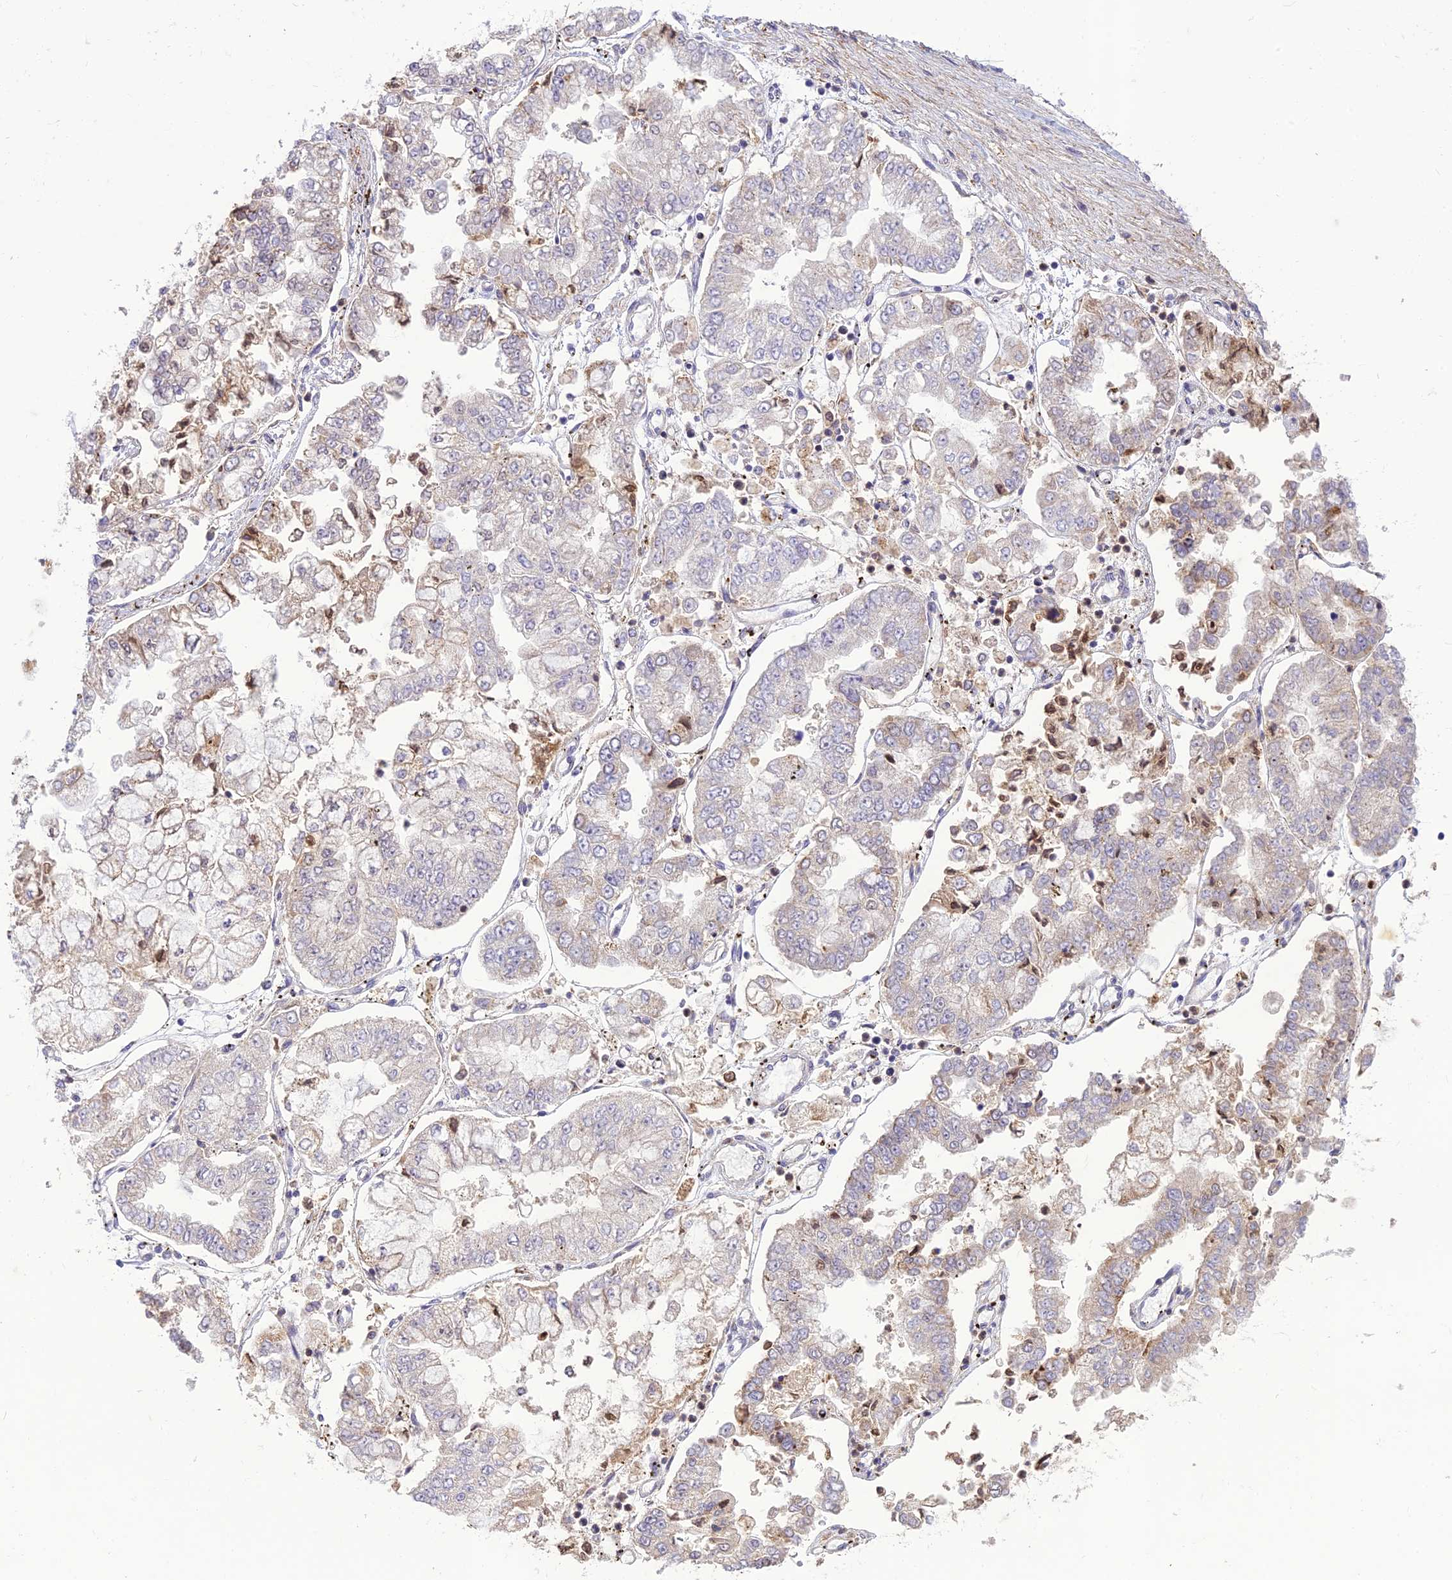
{"staining": {"intensity": "weak", "quantity": "<25%", "location": "cytoplasmic/membranous"}, "tissue": "stomach cancer", "cell_type": "Tumor cells", "image_type": "cancer", "snomed": [{"axis": "morphology", "description": "Adenocarcinoma, NOS"}, {"axis": "topography", "description": "Stomach"}], "caption": "There is no significant expression in tumor cells of stomach adenocarcinoma.", "gene": "ITGAE", "patient": {"sex": "male", "age": 76}}